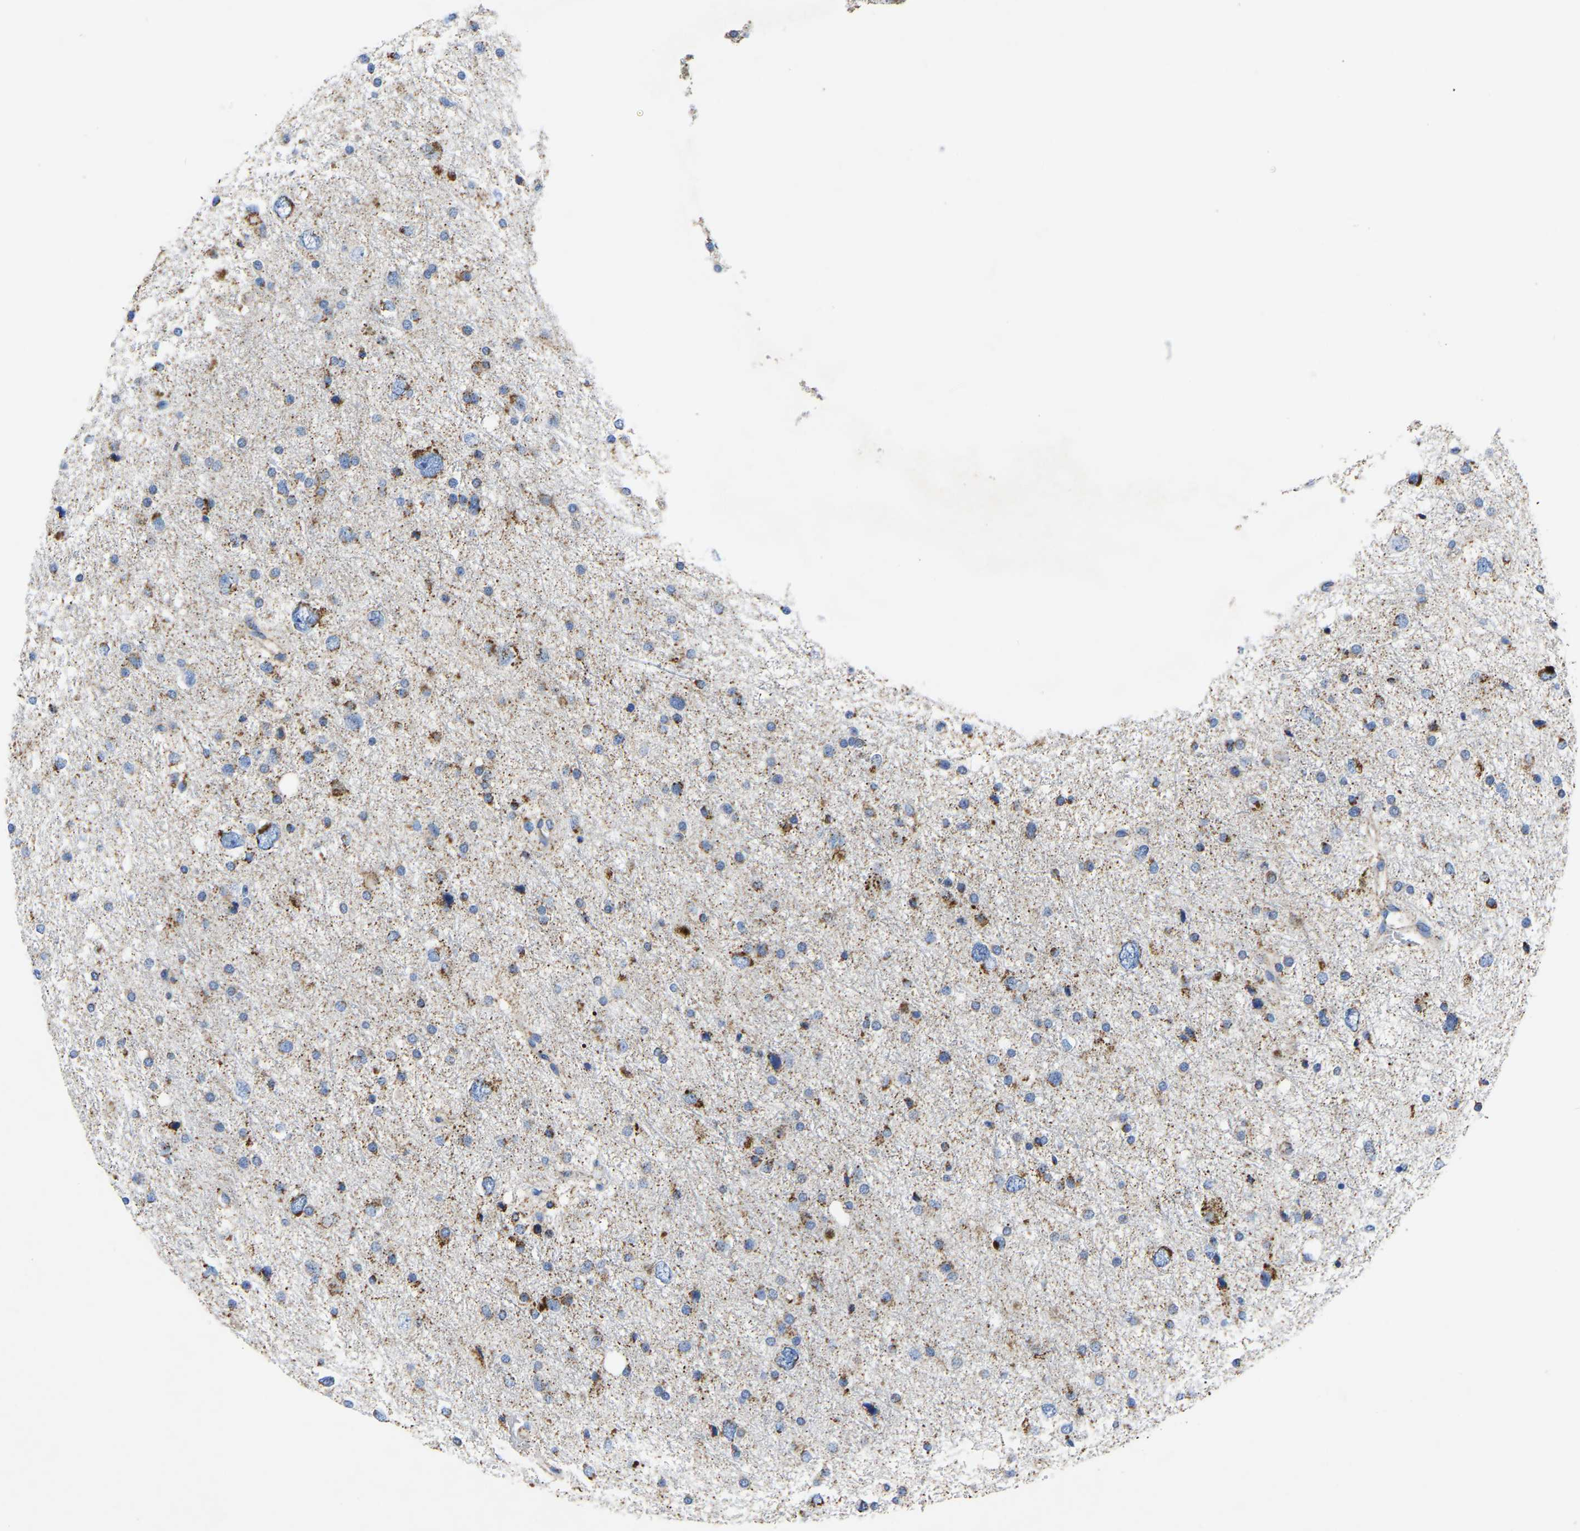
{"staining": {"intensity": "strong", "quantity": ">75%", "location": "cytoplasmic/membranous"}, "tissue": "glioma", "cell_type": "Tumor cells", "image_type": "cancer", "snomed": [{"axis": "morphology", "description": "Glioma, malignant, Low grade"}, {"axis": "topography", "description": "Brain"}], "caption": "High-power microscopy captured an immunohistochemistry photomicrograph of glioma, revealing strong cytoplasmic/membranous staining in about >75% of tumor cells.", "gene": "ETFA", "patient": {"sex": "female", "age": 37}}